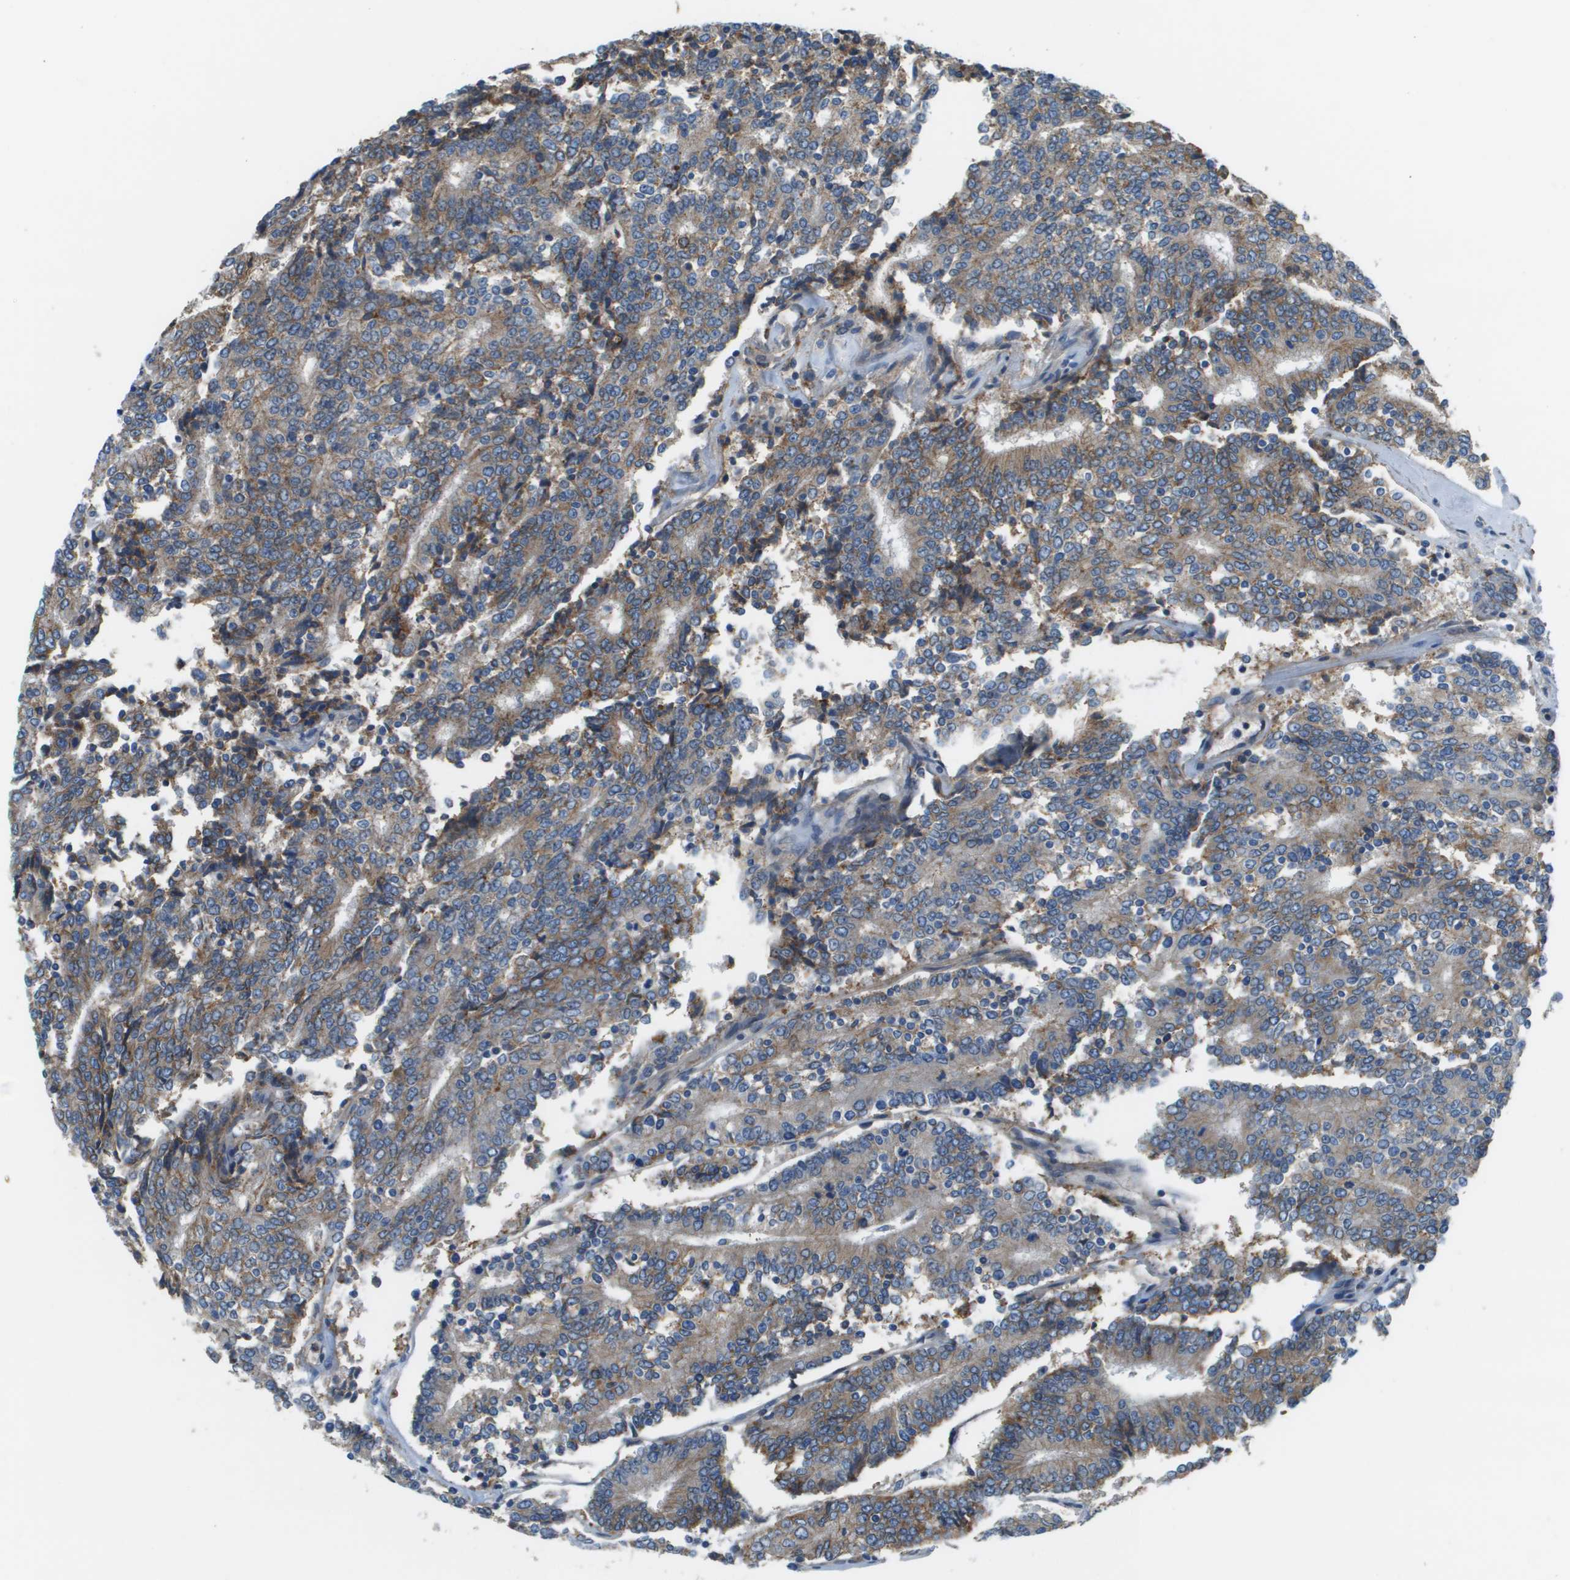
{"staining": {"intensity": "weak", "quantity": ">75%", "location": "cytoplasmic/membranous"}, "tissue": "prostate cancer", "cell_type": "Tumor cells", "image_type": "cancer", "snomed": [{"axis": "morphology", "description": "Normal tissue, NOS"}, {"axis": "morphology", "description": "Adenocarcinoma, High grade"}, {"axis": "topography", "description": "Prostate"}, {"axis": "topography", "description": "Seminal veicle"}], "caption": "The image exhibits immunohistochemical staining of prostate cancer (adenocarcinoma (high-grade)). There is weak cytoplasmic/membranous positivity is appreciated in about >75% of tumor cells. Nuclei are stained in blue.", "gene": "MYH11", "patient": {"sex": "male", "age": 55}}